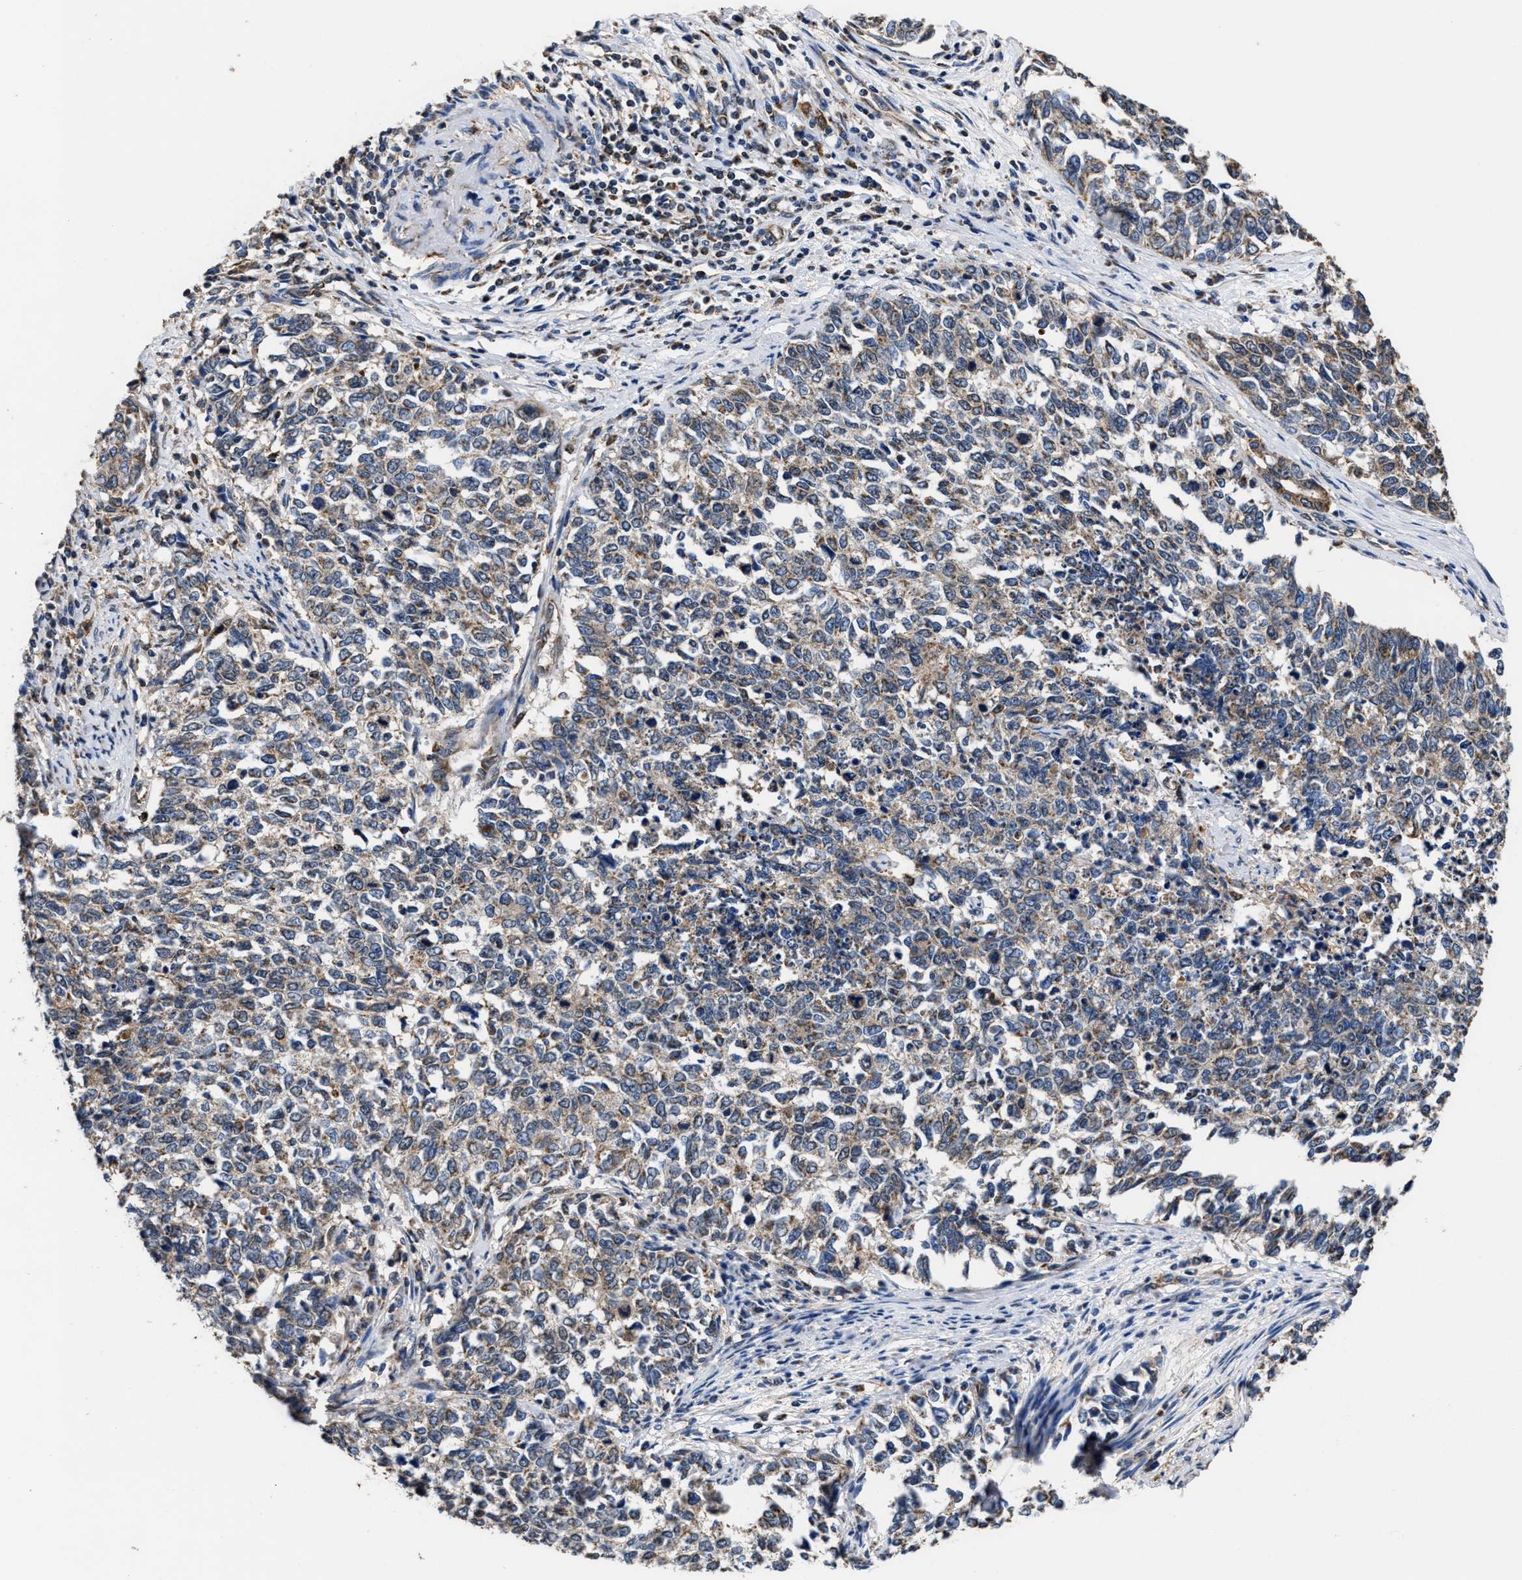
{"staining": {"intensity": "weak", "quantity": ">75%", "location": "cytoplasmic/membranous"}, "tissue": "cervical cancer", "cell_type": "Tumor cells", "image_type": "cancer", "snomed": [{"axis": "morphology", "description": "Squamous cell carcinoma, NOS"}, {"axis": "topography", "description": "Cervix"}], "caption": "Squamous cell carcinoma (cervical) was stained to show a protein in brown. There is low levels of weak cytoplasmic/membranous expression in approximately >75% of tumor cells.", "gene": "ACLY", "patient": {"sex": "female", "age": 63}}